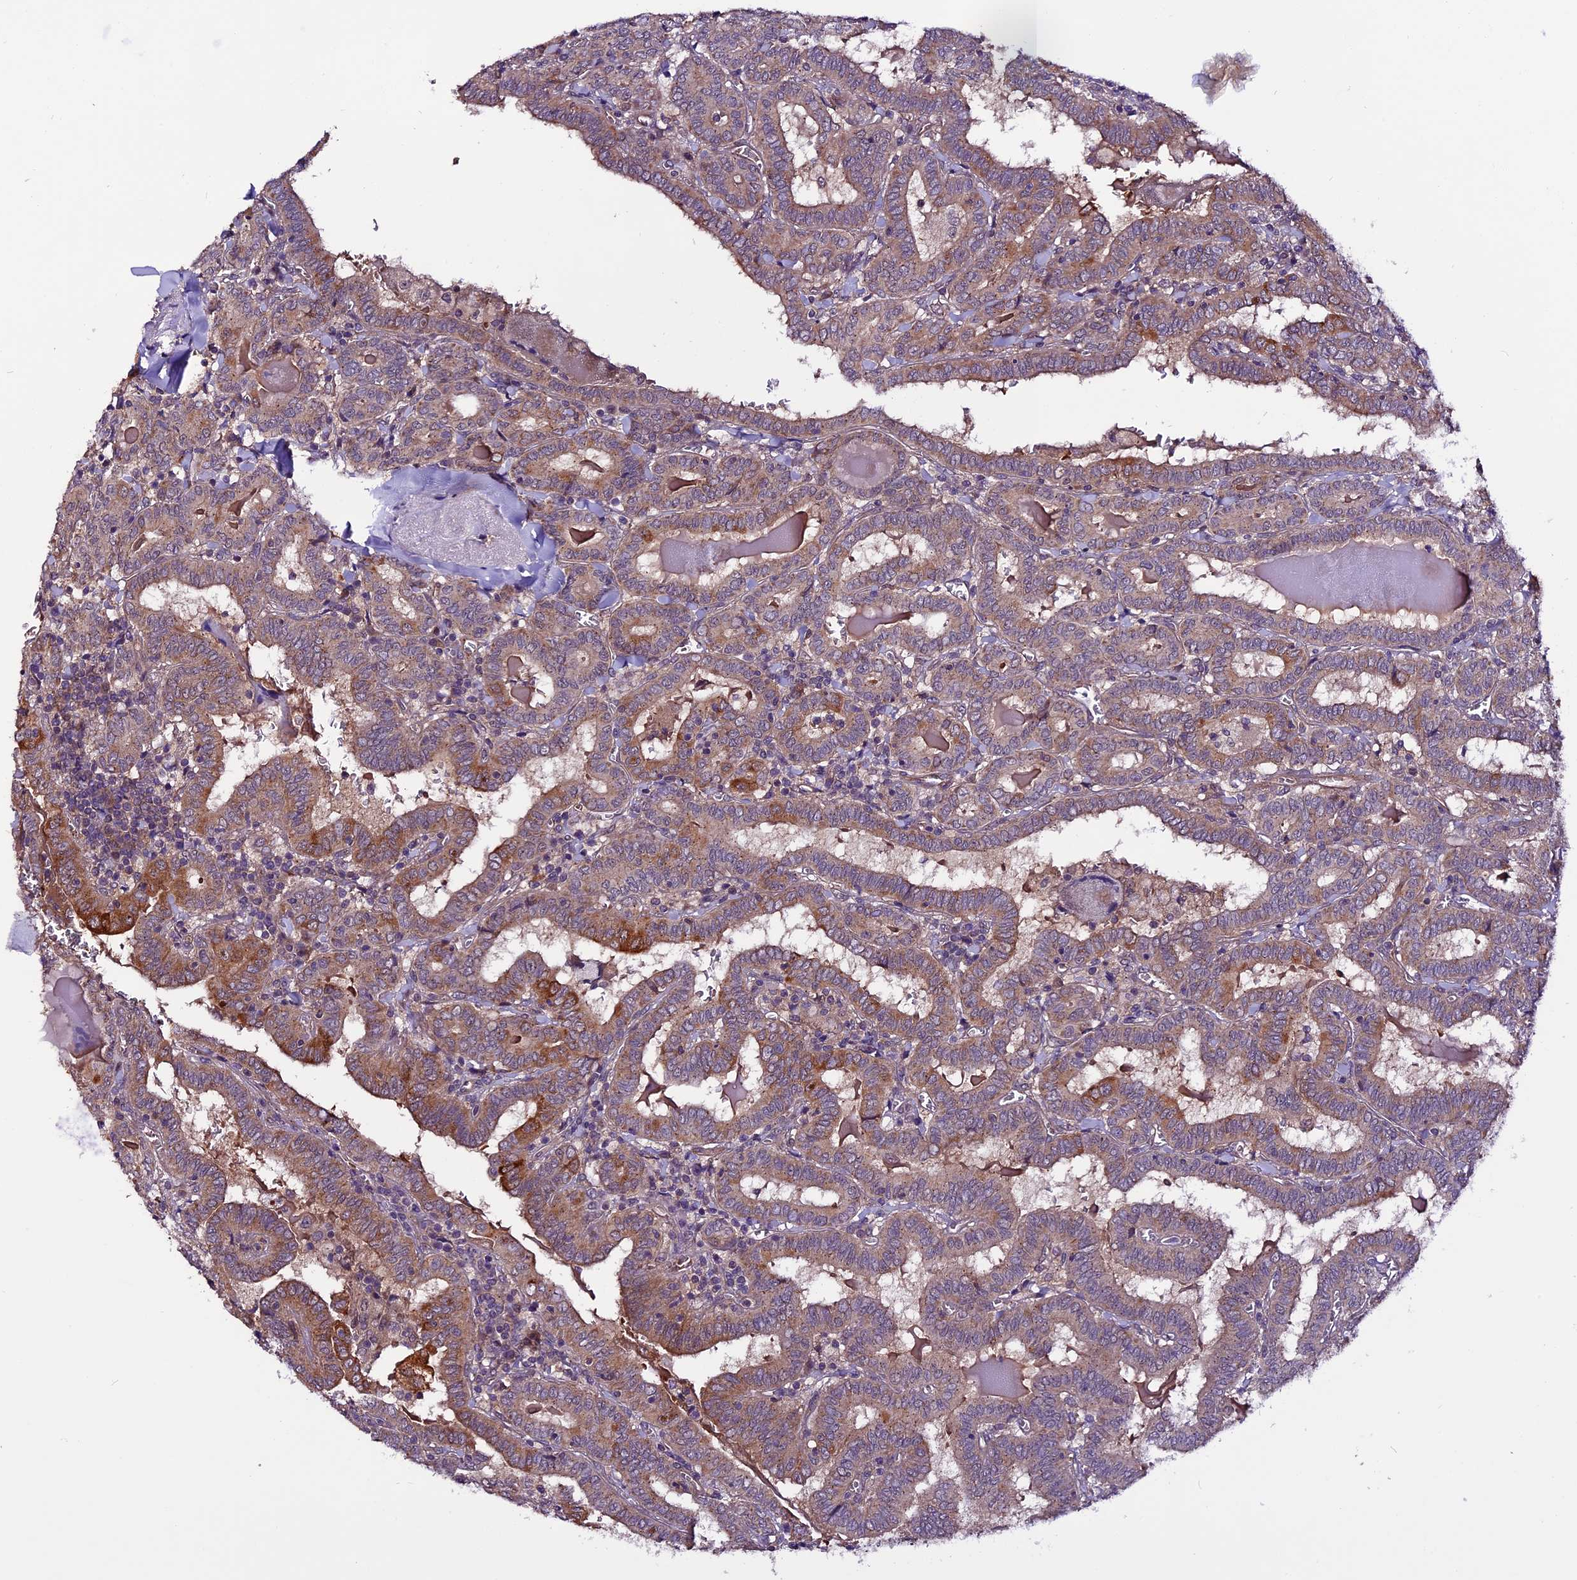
{"staining": {"intensity": "moderate", "quantity": ">75%", "location": "cytoplasmic/membranous"}, "tissue": "thyroid cancer", "cell_type": "Tumor cells", "image_type": "cancer", "snomed": [{"axis": "morphology", "description": "Papillary adenocarcinoma, NOS"}, {"axis": "topography", "description": "Thyroid gland"}], "caption": "IHC photomicrograph of neoplastic tissue: thyroid papillary adenocarcinoma stained using IHC reveals medium levels of moderate protein expression localized specifically in the cytoplasmic/membranous of tumor cells, appearing as a cytoplasmic/membranous brown color.", "gene": "RINL", "patient": {"sex": "female", "age": 72}}